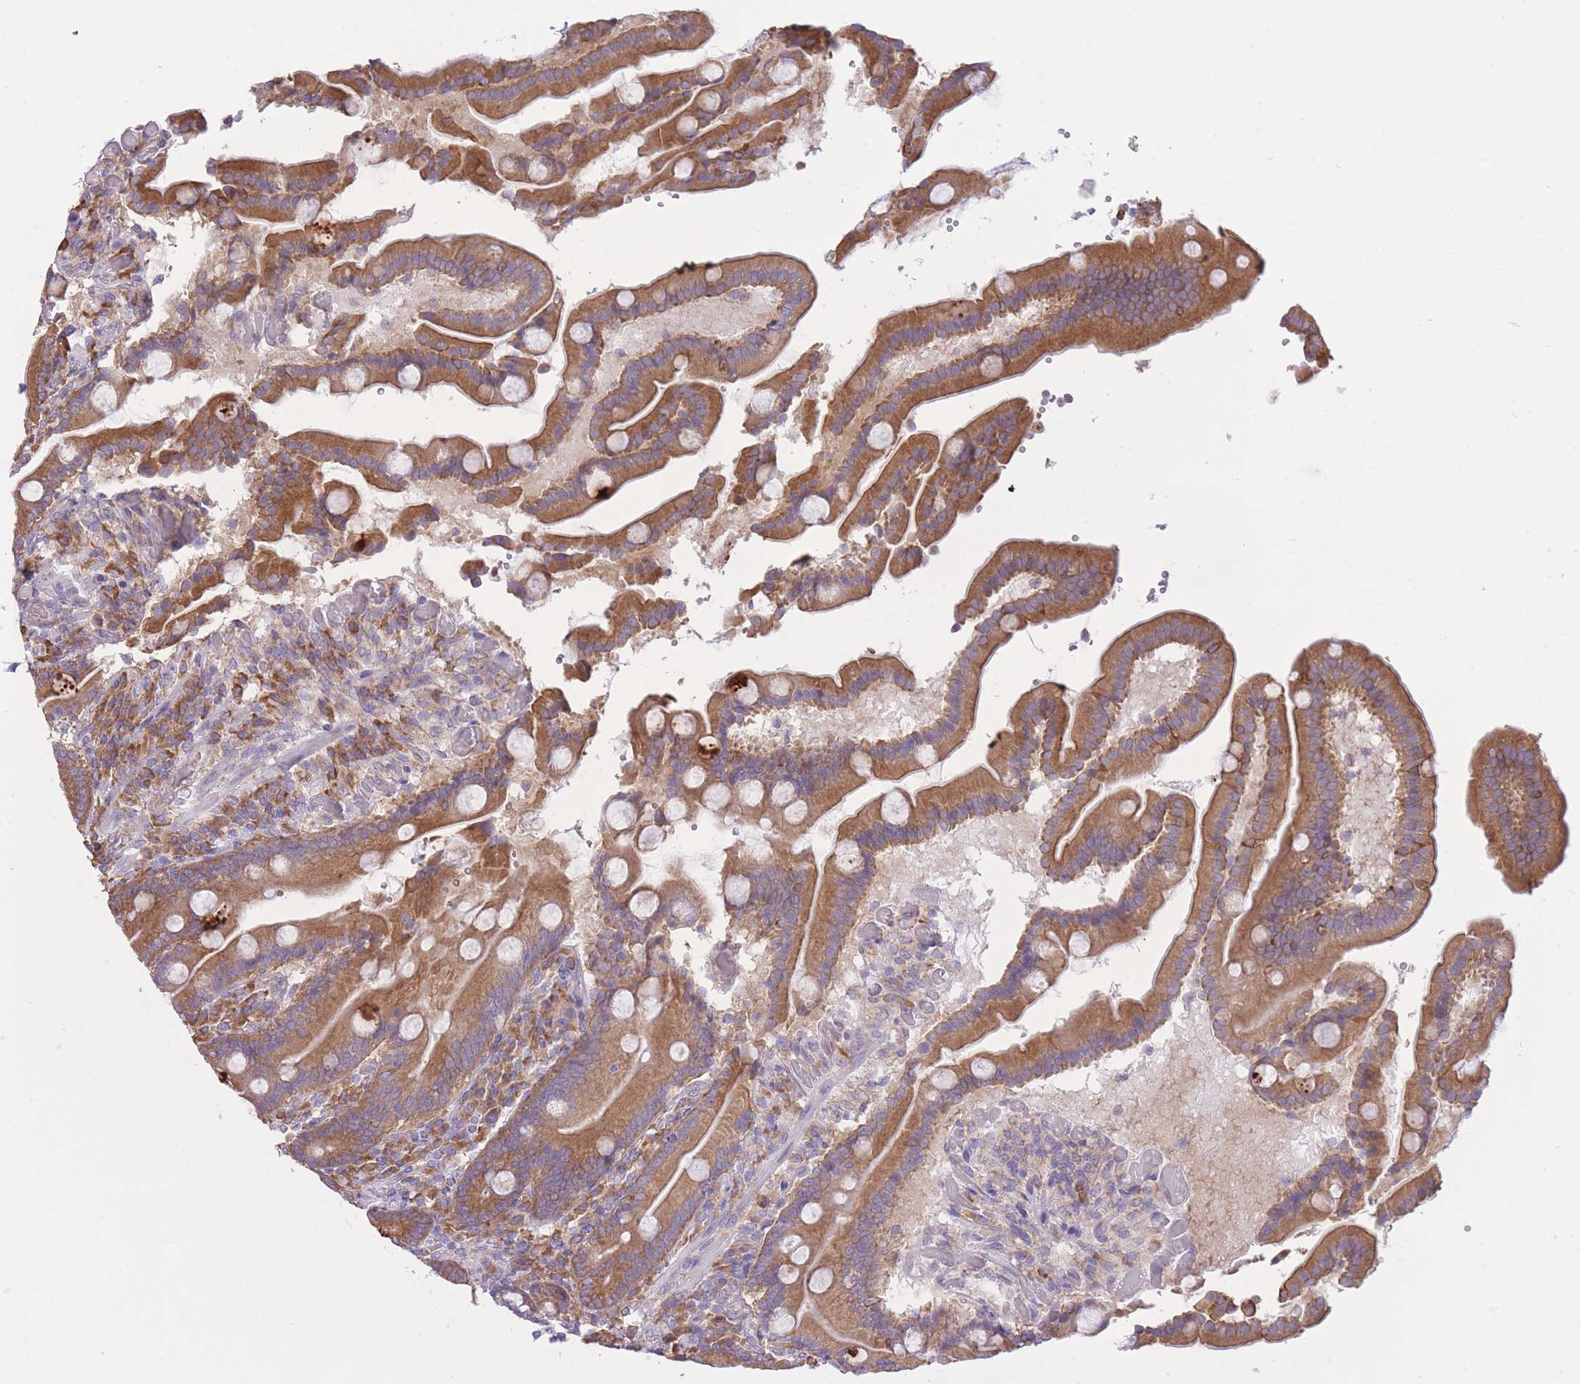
{"staining": {"intensity": "moderate", "quantity": ">75%", "location": "cytoplasmic/membranous"}, "tissue": "duodenum", "cell_type": "Glandular cells", "image_type": "normal", "snomed": [{"axis": "morphology", "description": "Normal tissue, NOS"}, {"axis": "topography", "description": "Duodenum"}], "caption": "Immunohistochemistry (IHC) (DAB) staining of unremarkable duodenum exhibits moderate cytoplasmic/membranous protein staining in approximately >75% of glandular cells.", "gene": "ZNF501", "patient": {"sex": "female", "age": 62}}